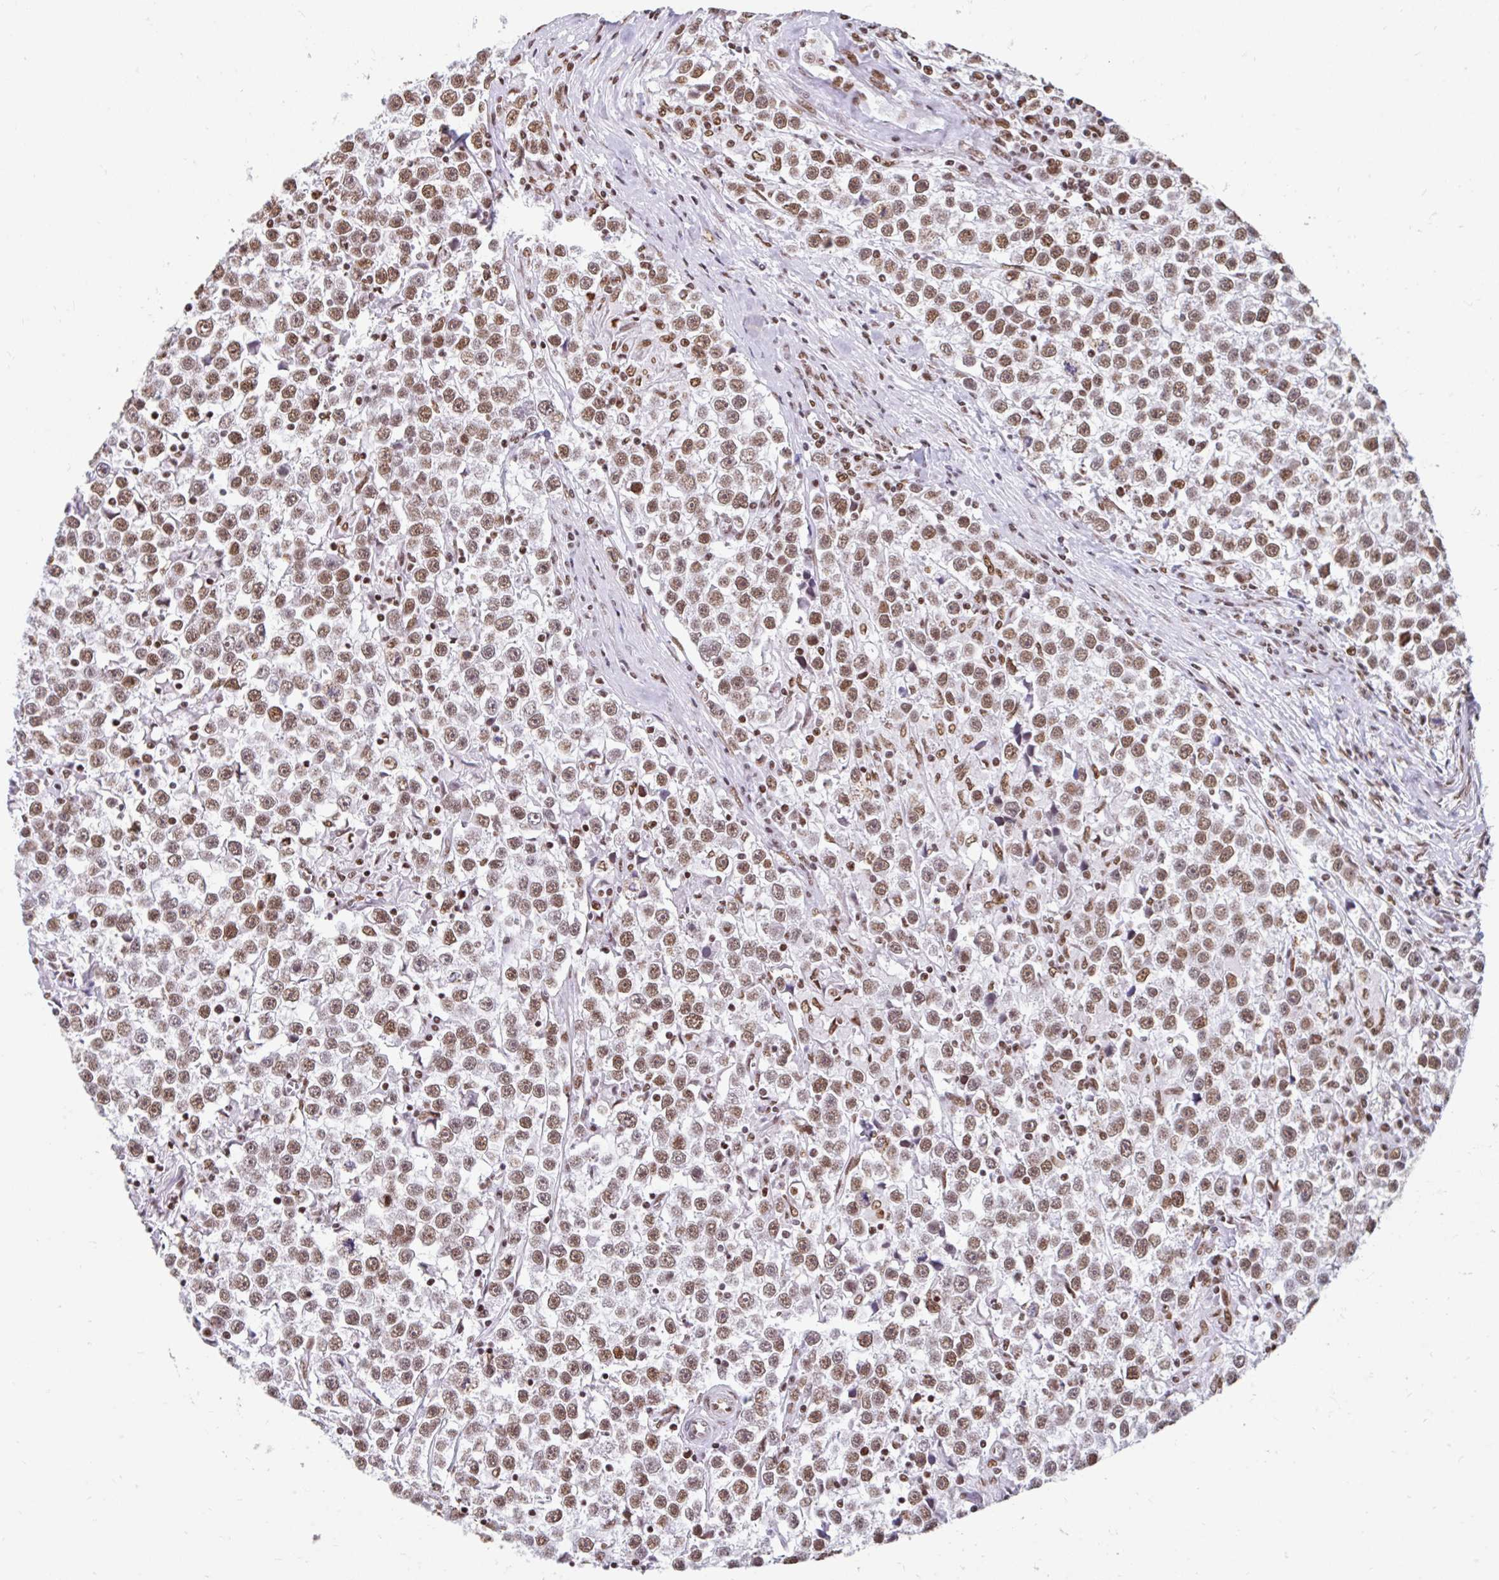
{"staining": {"intensity": "moderate", "quantity": ">75%", "location": "nuclear"}, "tissue": "testis cancer", "cell_type": "Tumor cells", "image_type": "cancer", "snomed": [{"axis": "morphology", "description": "Seminoma, NOS"}, {"axis": "topography", "description": "Testis"}], "caption": "Protein expression analysis of testis cancer (seminoma) displays moderate nuclear staining in about >75% of tumor cells.", "gene": "KHDRBS1", "patient": {"sex": "male", "age": 31}}